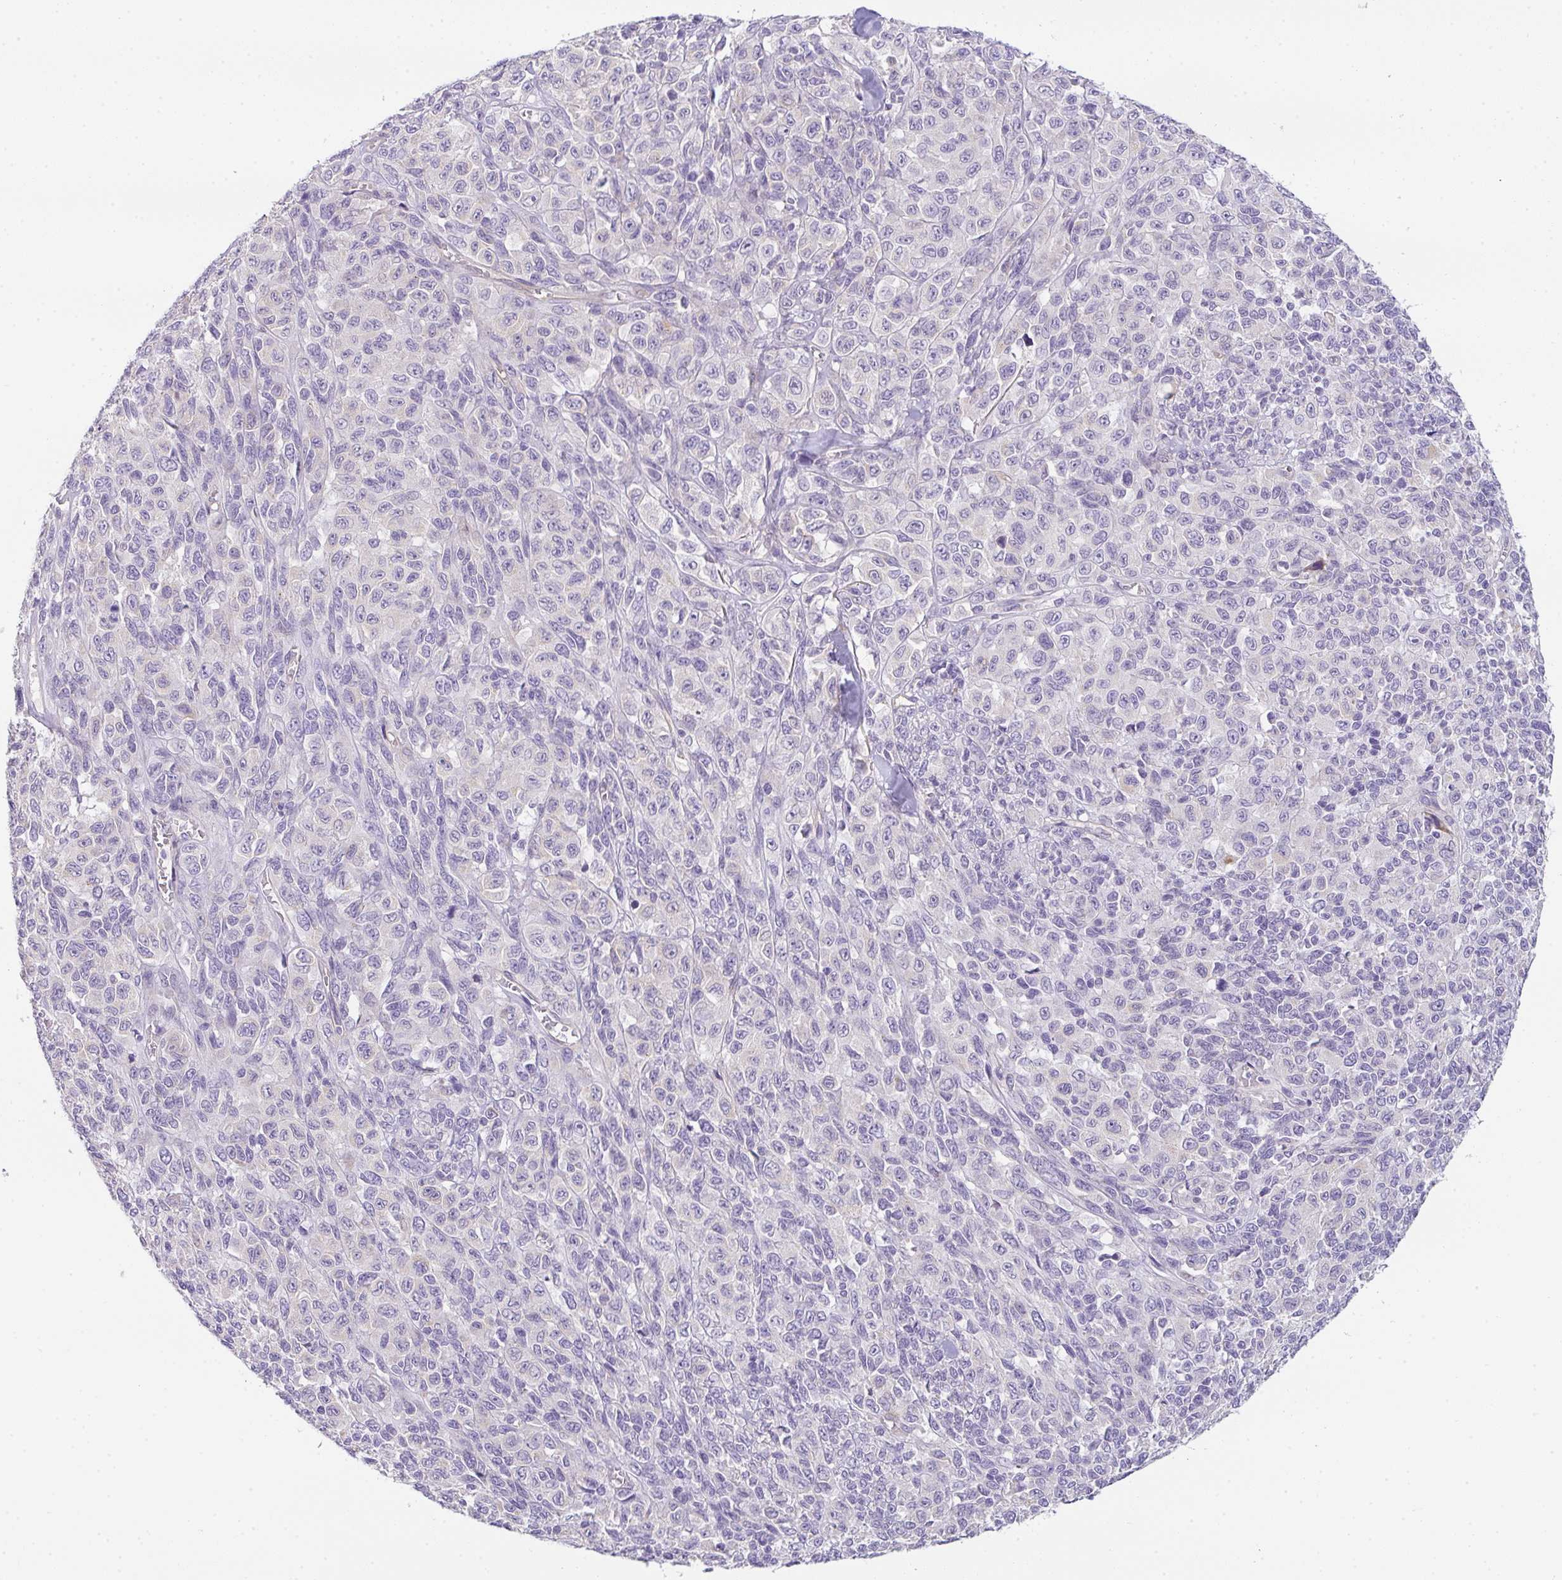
{"staining": {"intensity": "negative", "quantity": "none", "location": "none"}, "tissue": "melanoma", "cell_type": "Tumor cells", "image_type": "cancer", "snomed": [{"axis": "morphology", "description": "Malignant melanoma, NOS"}, {"axis": "topography", "description": "Skin"}], "caption": "Tumor cells show no significant staining in malignant melanoma.", "gene": "FILIP1", "patient": {"sex": "female", "age": 66}}